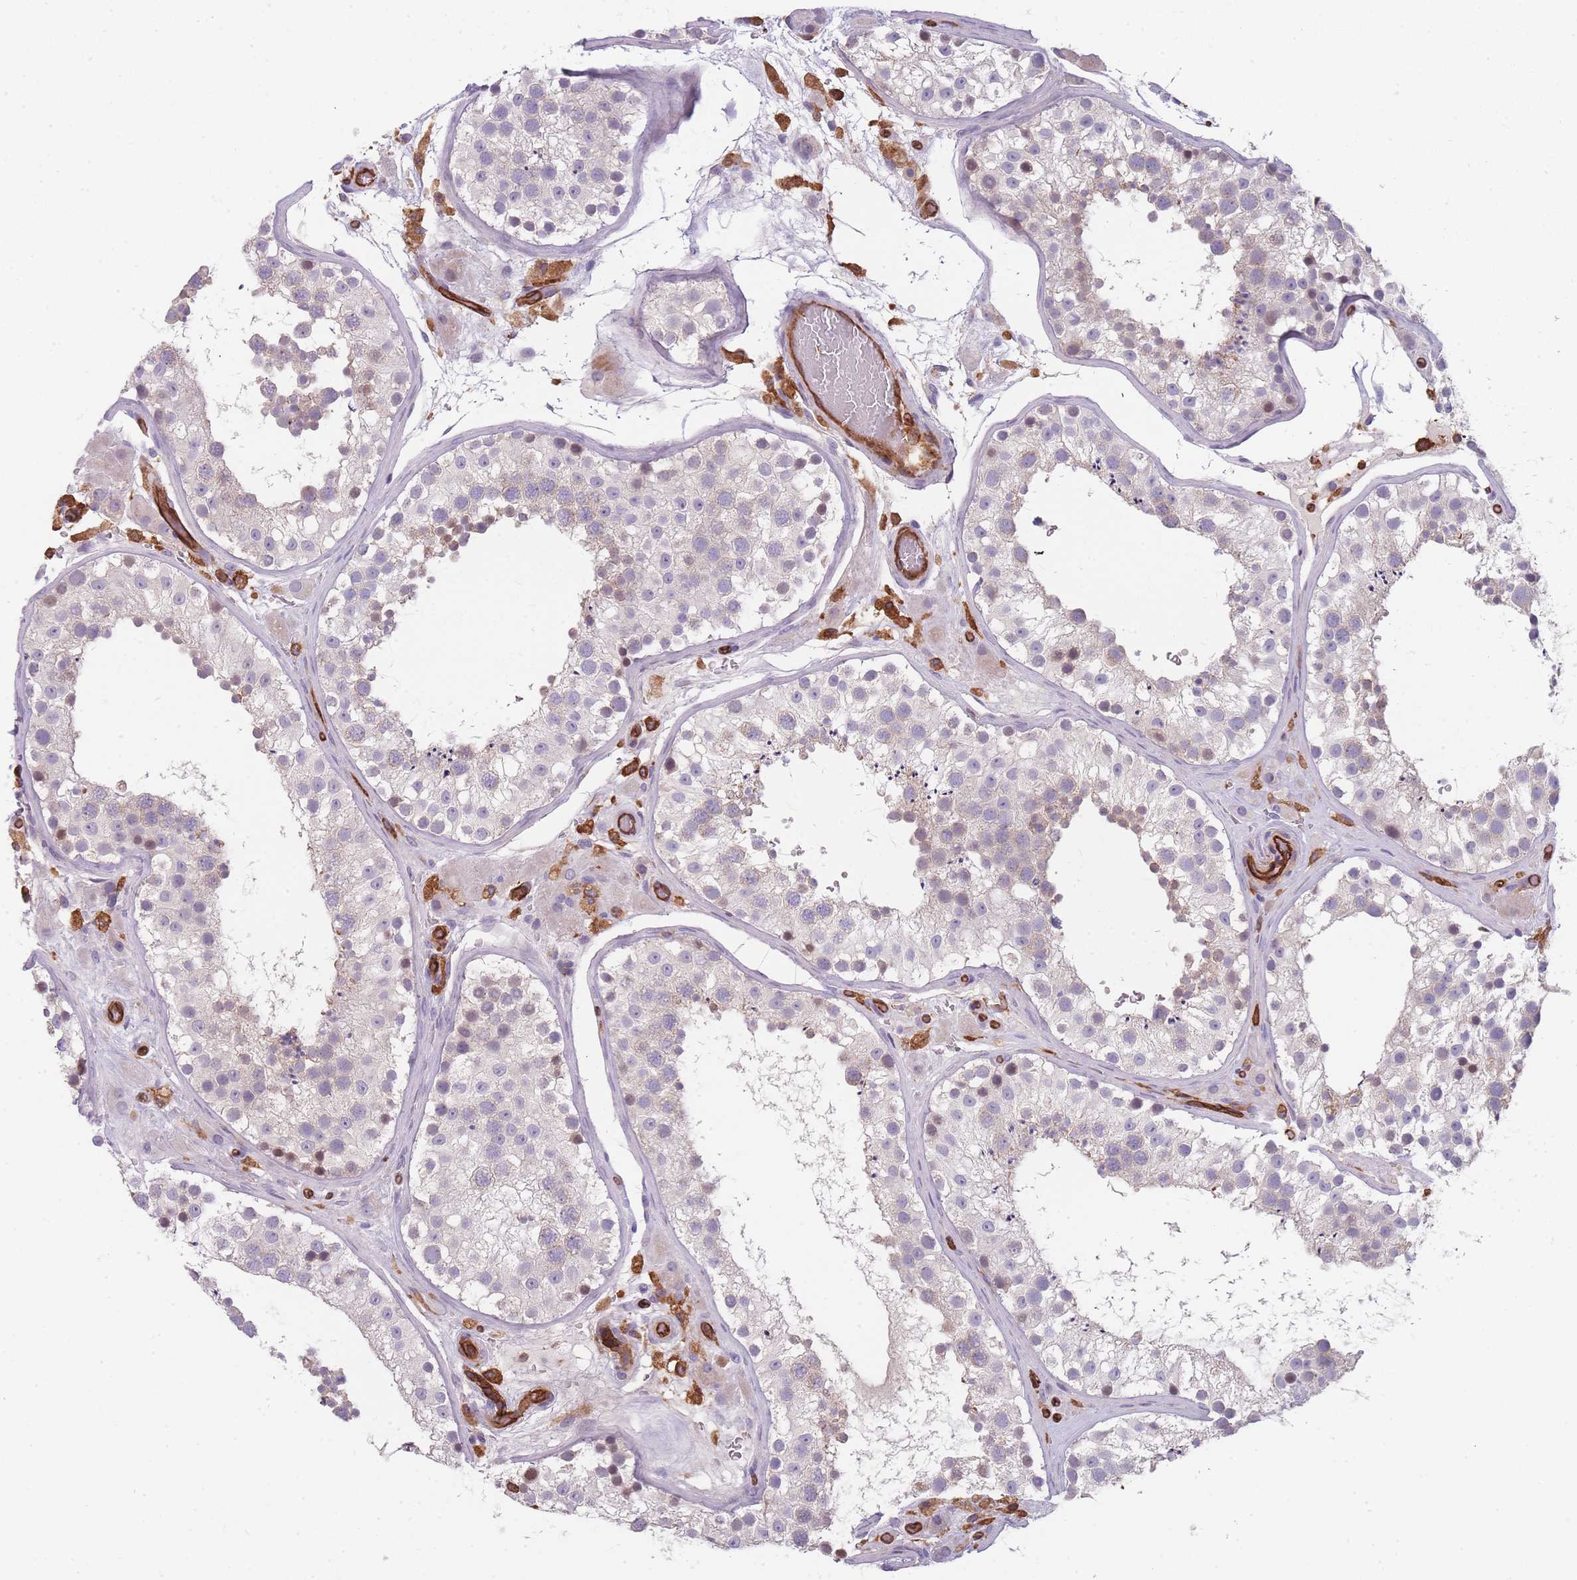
{"staining": {"intensity": "weak", "quantity": "25%-75%", "location": "cytoplasmic/membranous"}, "tissue": "testis", "cell_type": "Cells in seminiferous ducts", "image_type": "normal", "snomed": [{"axis": "morphology", "description": "Normal tissue, NOS"}, {"axis": "topography", "description": "Testis"}], "caption": "IHC (DAB) staining of benign human testis exhibits weak cytoplasmic/membranous protein expression in about 25%-75% of cells in seminiferous ducts. (DAB (3,3'-diaminobenzidine) = brown stain, brightfield microscopy at high magnification).", "gene": "CD300LF", "patient": {"sex": "male", "age": 26}}